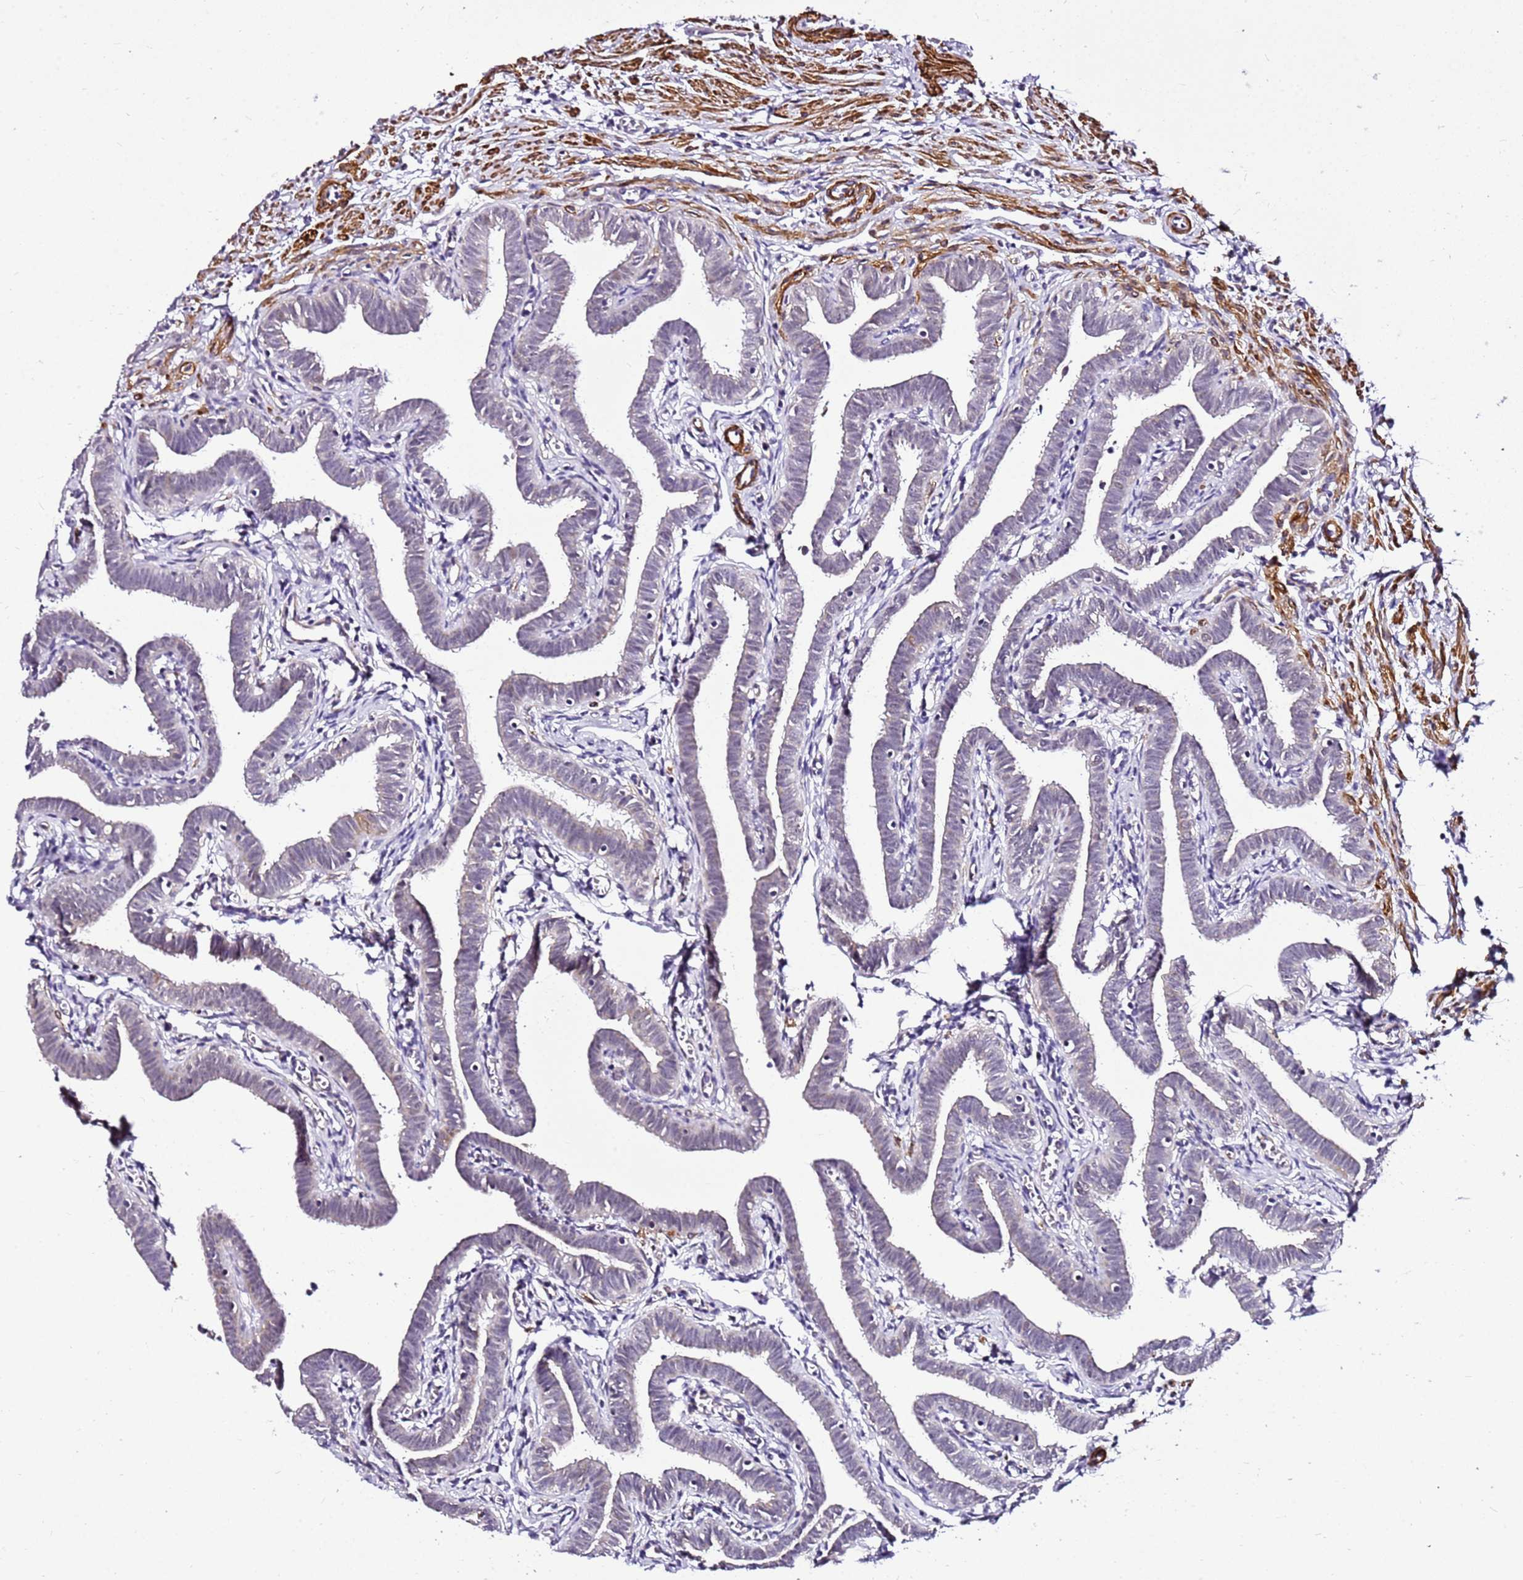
{"staining": {"intensity": "negative", "quantity": "none", "location": "none"}, "tissue": "fallopian tube", "cell_type": "Glandular cells", "image_type": "normal", "snomed": [{"axis": "morphology", "description": "Normal tissue, NOS"}, {"axis": "topography", "description": "Fallopian tube"}], "caption": "IHC image of normal fallopian tube stained for a protein (brown), which shows no positivity in glandular cells.", "gene": "SMIM4", "patient": {"sex": "female", "age": 36}}